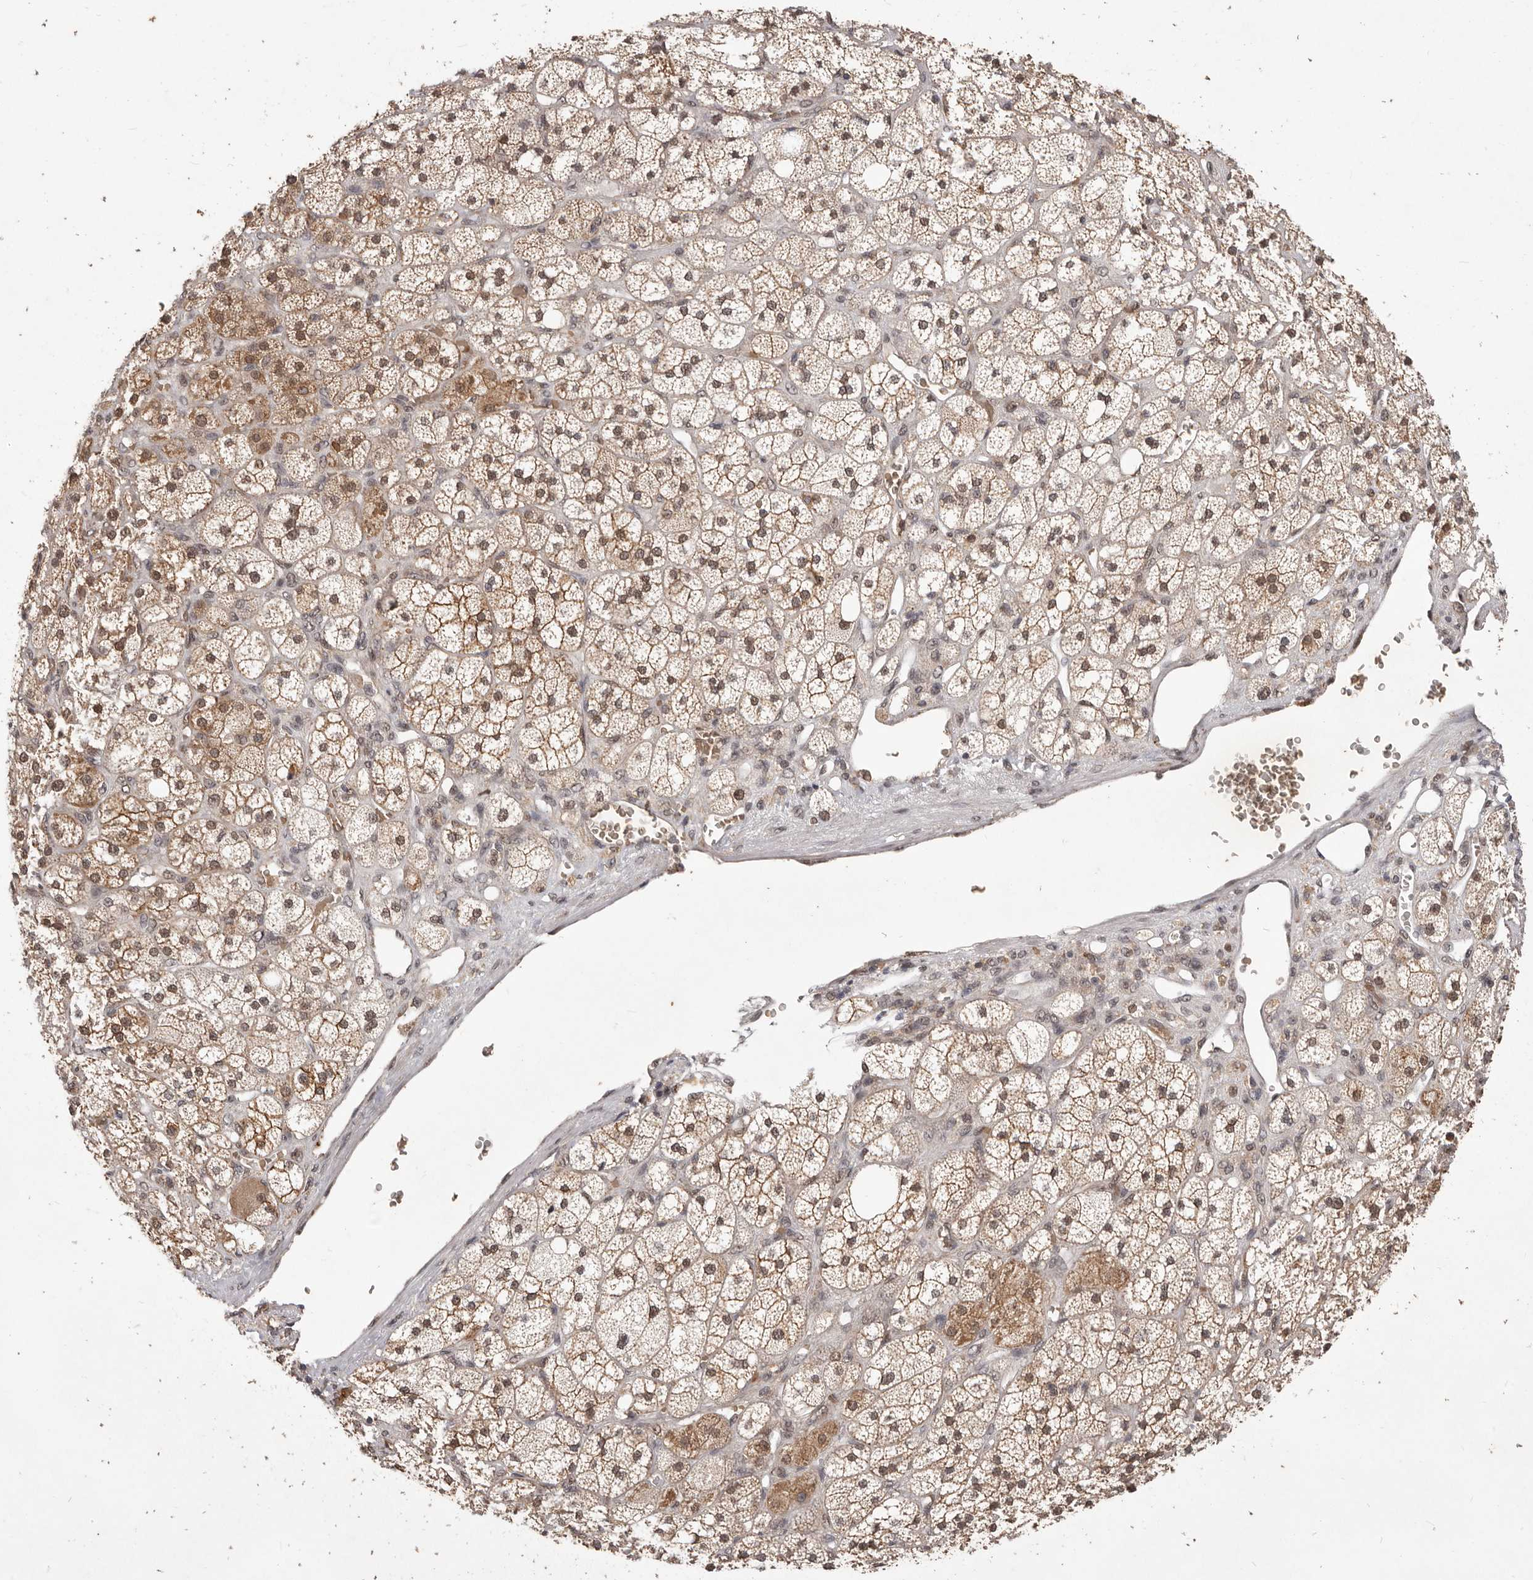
{"staining": {"intensity": "moderate", "quantity": ">75%", "location": "cytoplasmic/membranous,nuclear"}, "tissue": "adrenal gland", "cell_type": "Glandular cells", "image_type": "normal", "snomed": [{"axis": "morphology", "description": "Normal tissue, NOS"}, {"axis": "topography", "description": "Adrenal gland"}], "caption": "This image reveals unremarkable adrenal gland stained with immunohistochemistry to label a protein in brown. The cytoplasmic/membranous,nuclear of glandular cells show moderate positivity for the protein. Nuclei are counter-stained blue.", "gene": "NCOA3", "patient": {"sex": "male", "age": 61}}